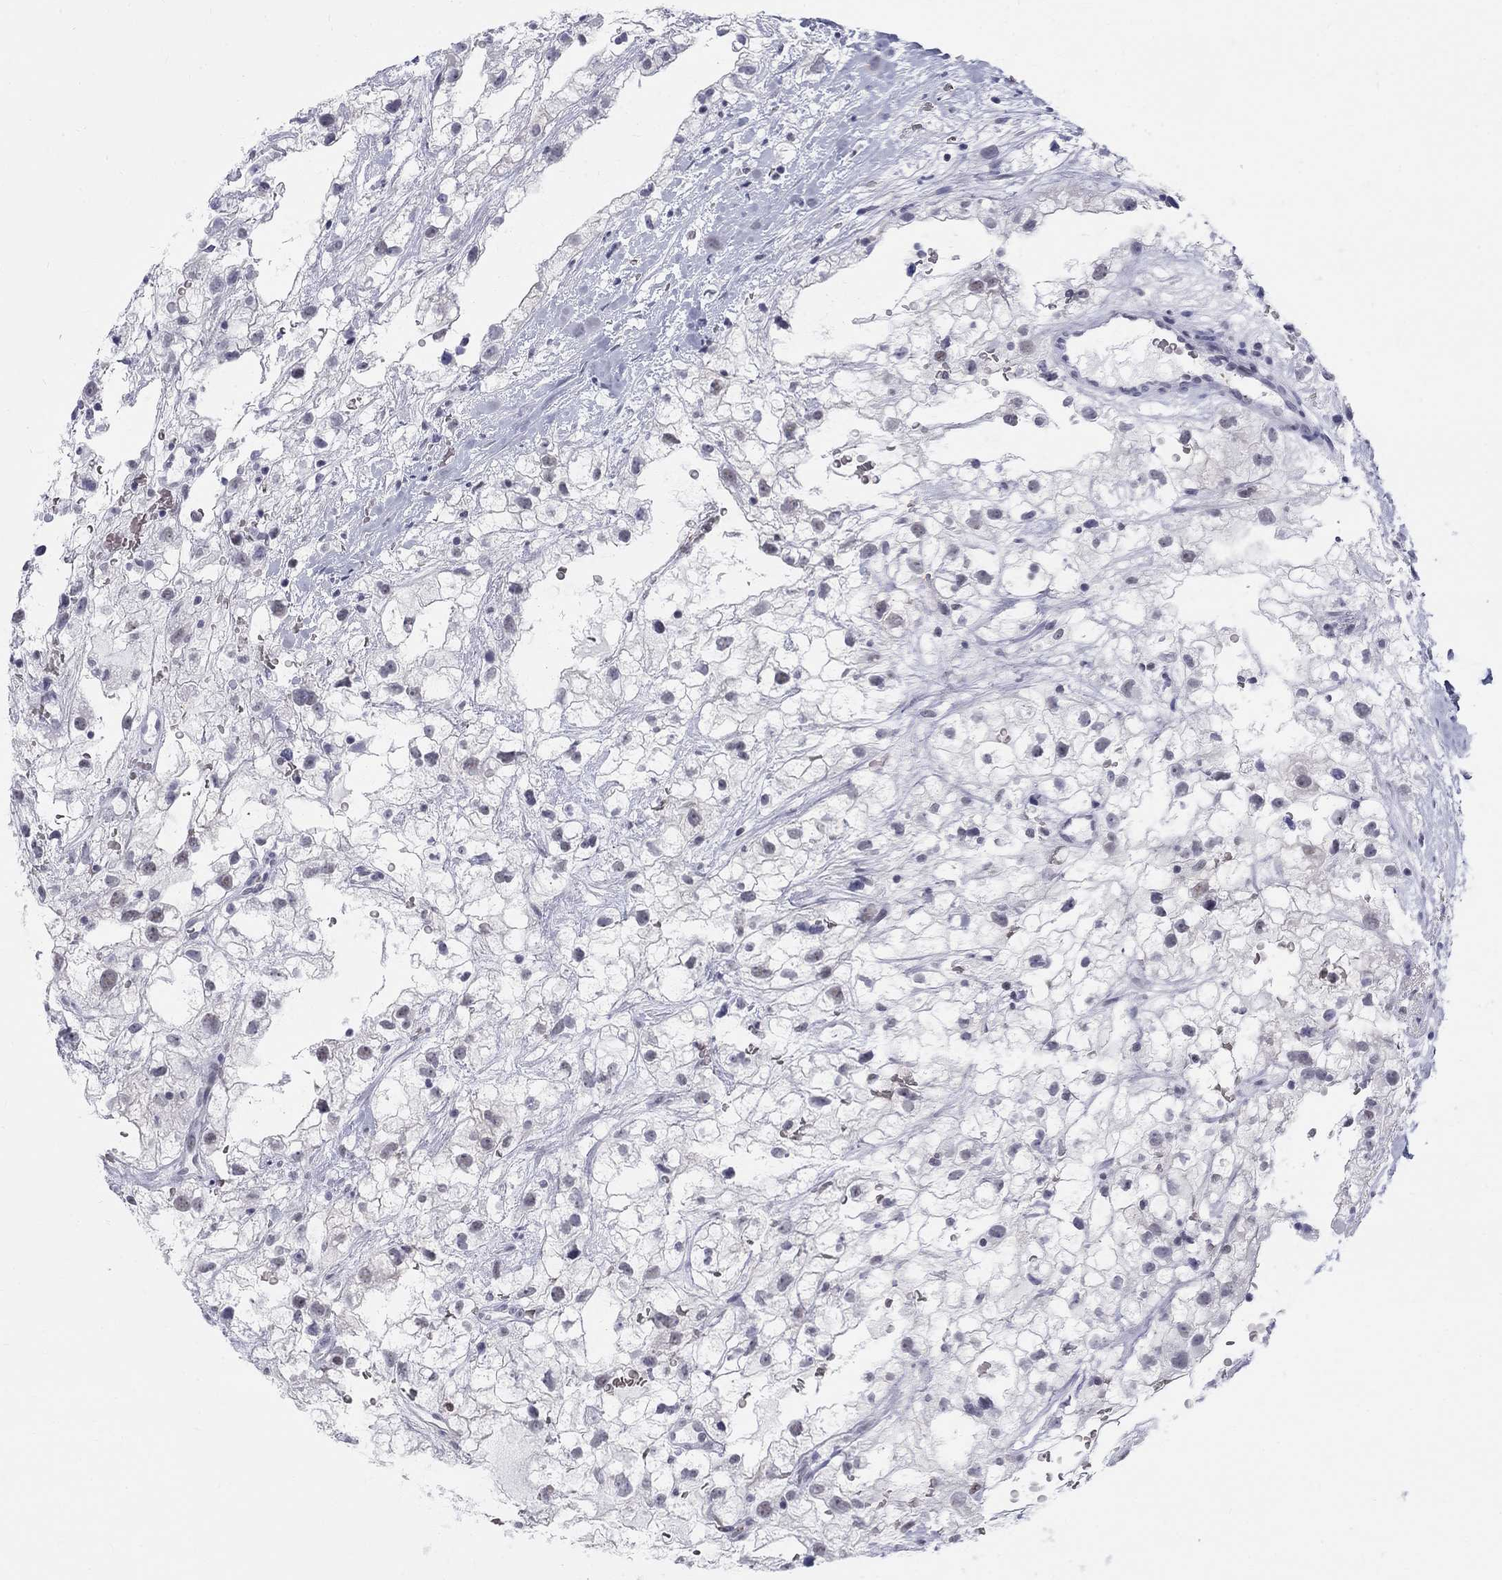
{"staining": {"intensity": "negative", "quantity": "none", "location": "none"}, "tissue": "renal cancer", "cell_type": "Tumor cells", "image_type": "cancer", "snomed": [{"axis": "morphology", "description": "Adenocarcinoma, NOS"}, {"axis": "topography", "description": "Kidney"}], "caption": "There is no significant expression in tumor cells of adenocarcinoma (renal).", "gene": "DMTN", "patient": {"sex": "male", "age": 59}}